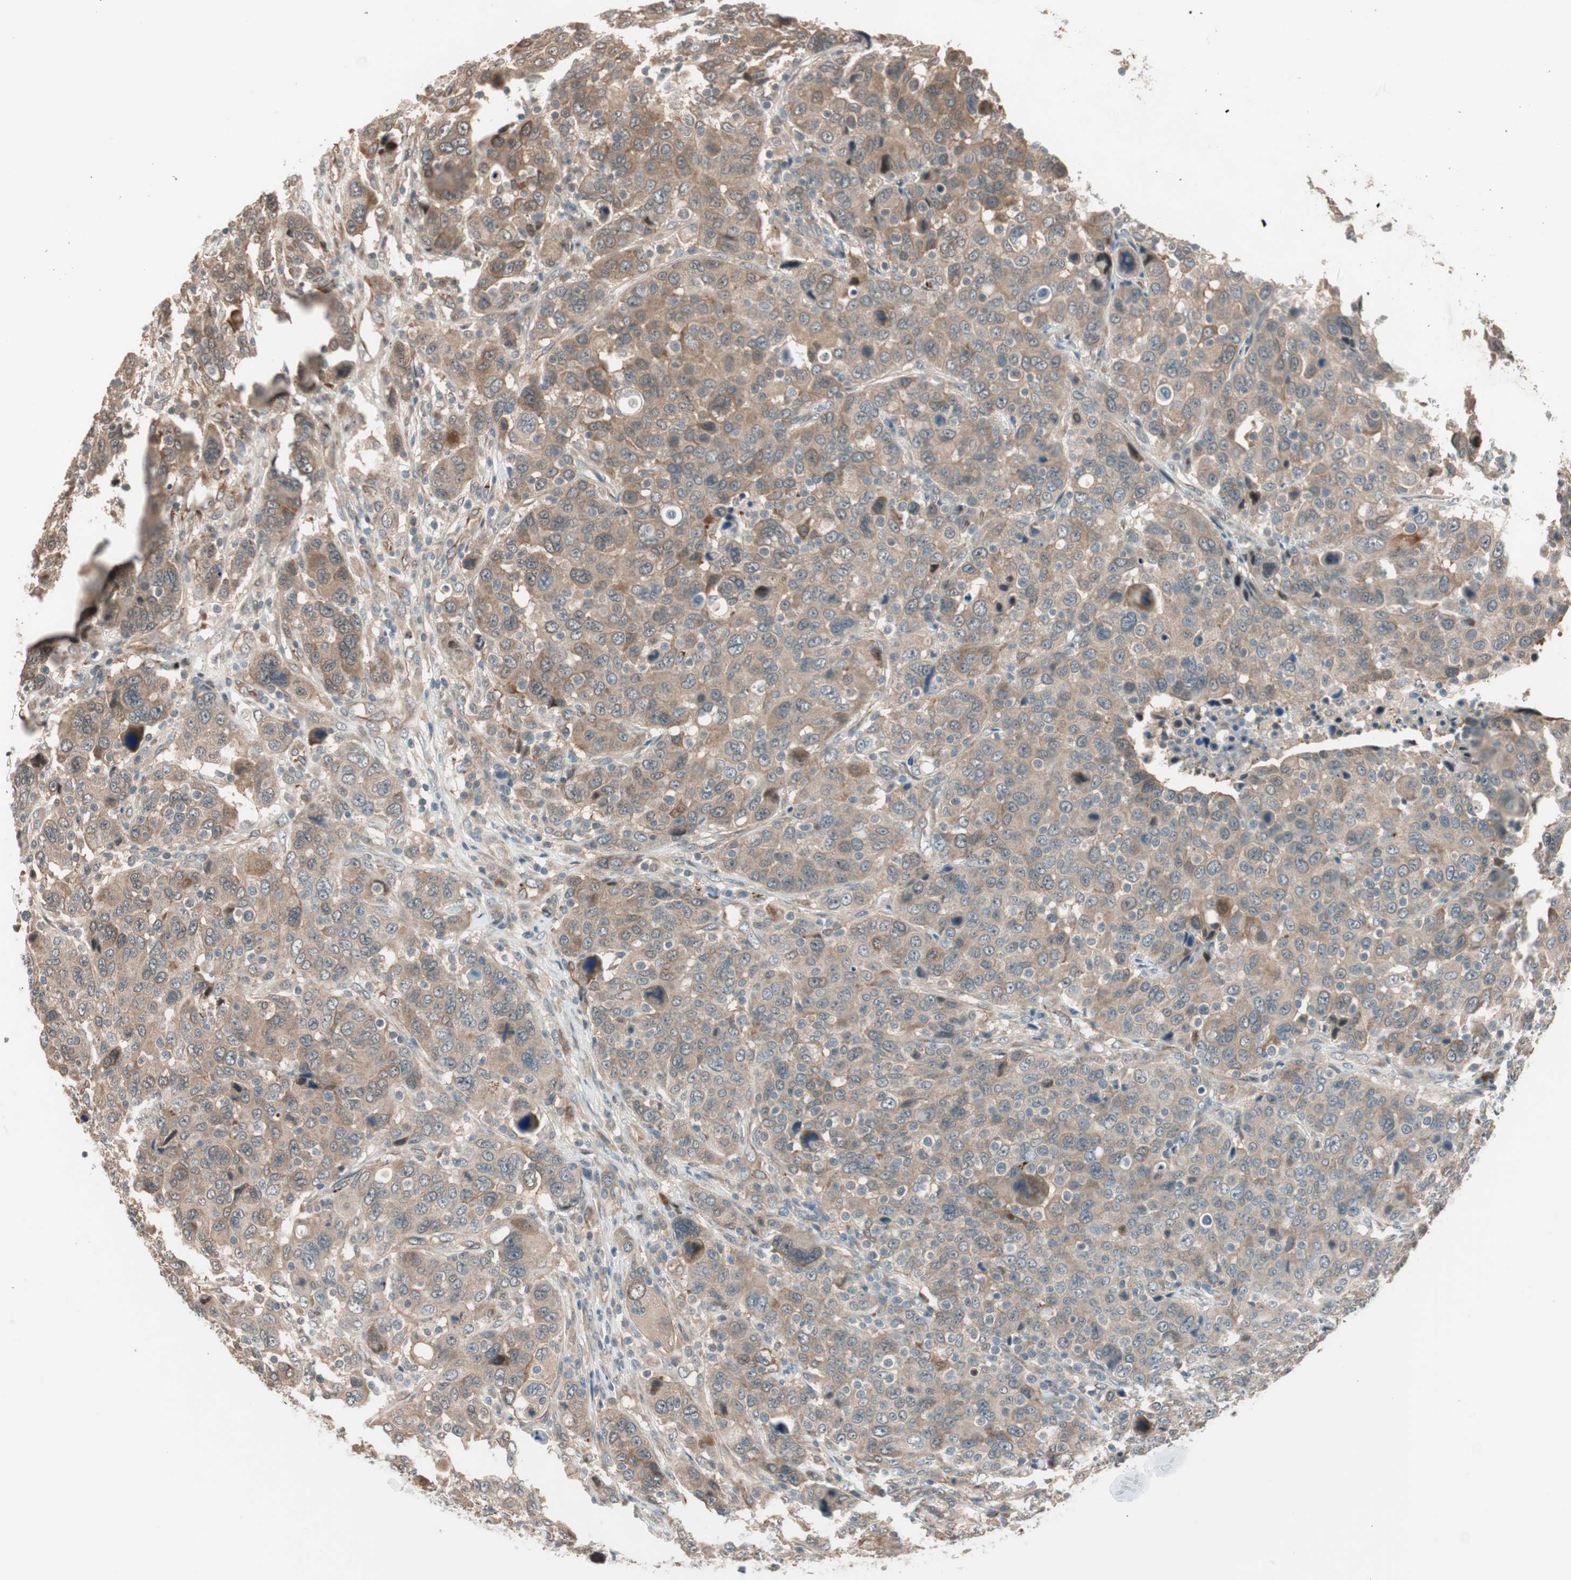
{"staining": {"intensity": "moderate", "quantity": ">75%", "location": "cytoplasmic/membranous"}, "tissue": "breast cancer", "cell_type": "Tumor cells", "image_type": "cancer", "snomed": [{"axis": "morphology", "description": "Duct carcinoma"}, {"axis": "topography", "description": "Breast"}], "caption": "A medium amount of moderate cytoplasmic/membranous staining is identified in about >75% of tumor cells in breast intraductal carcinoma tissue.", "gene": "PIK3R3", "patient": {"sex": "female", "age": 37}}